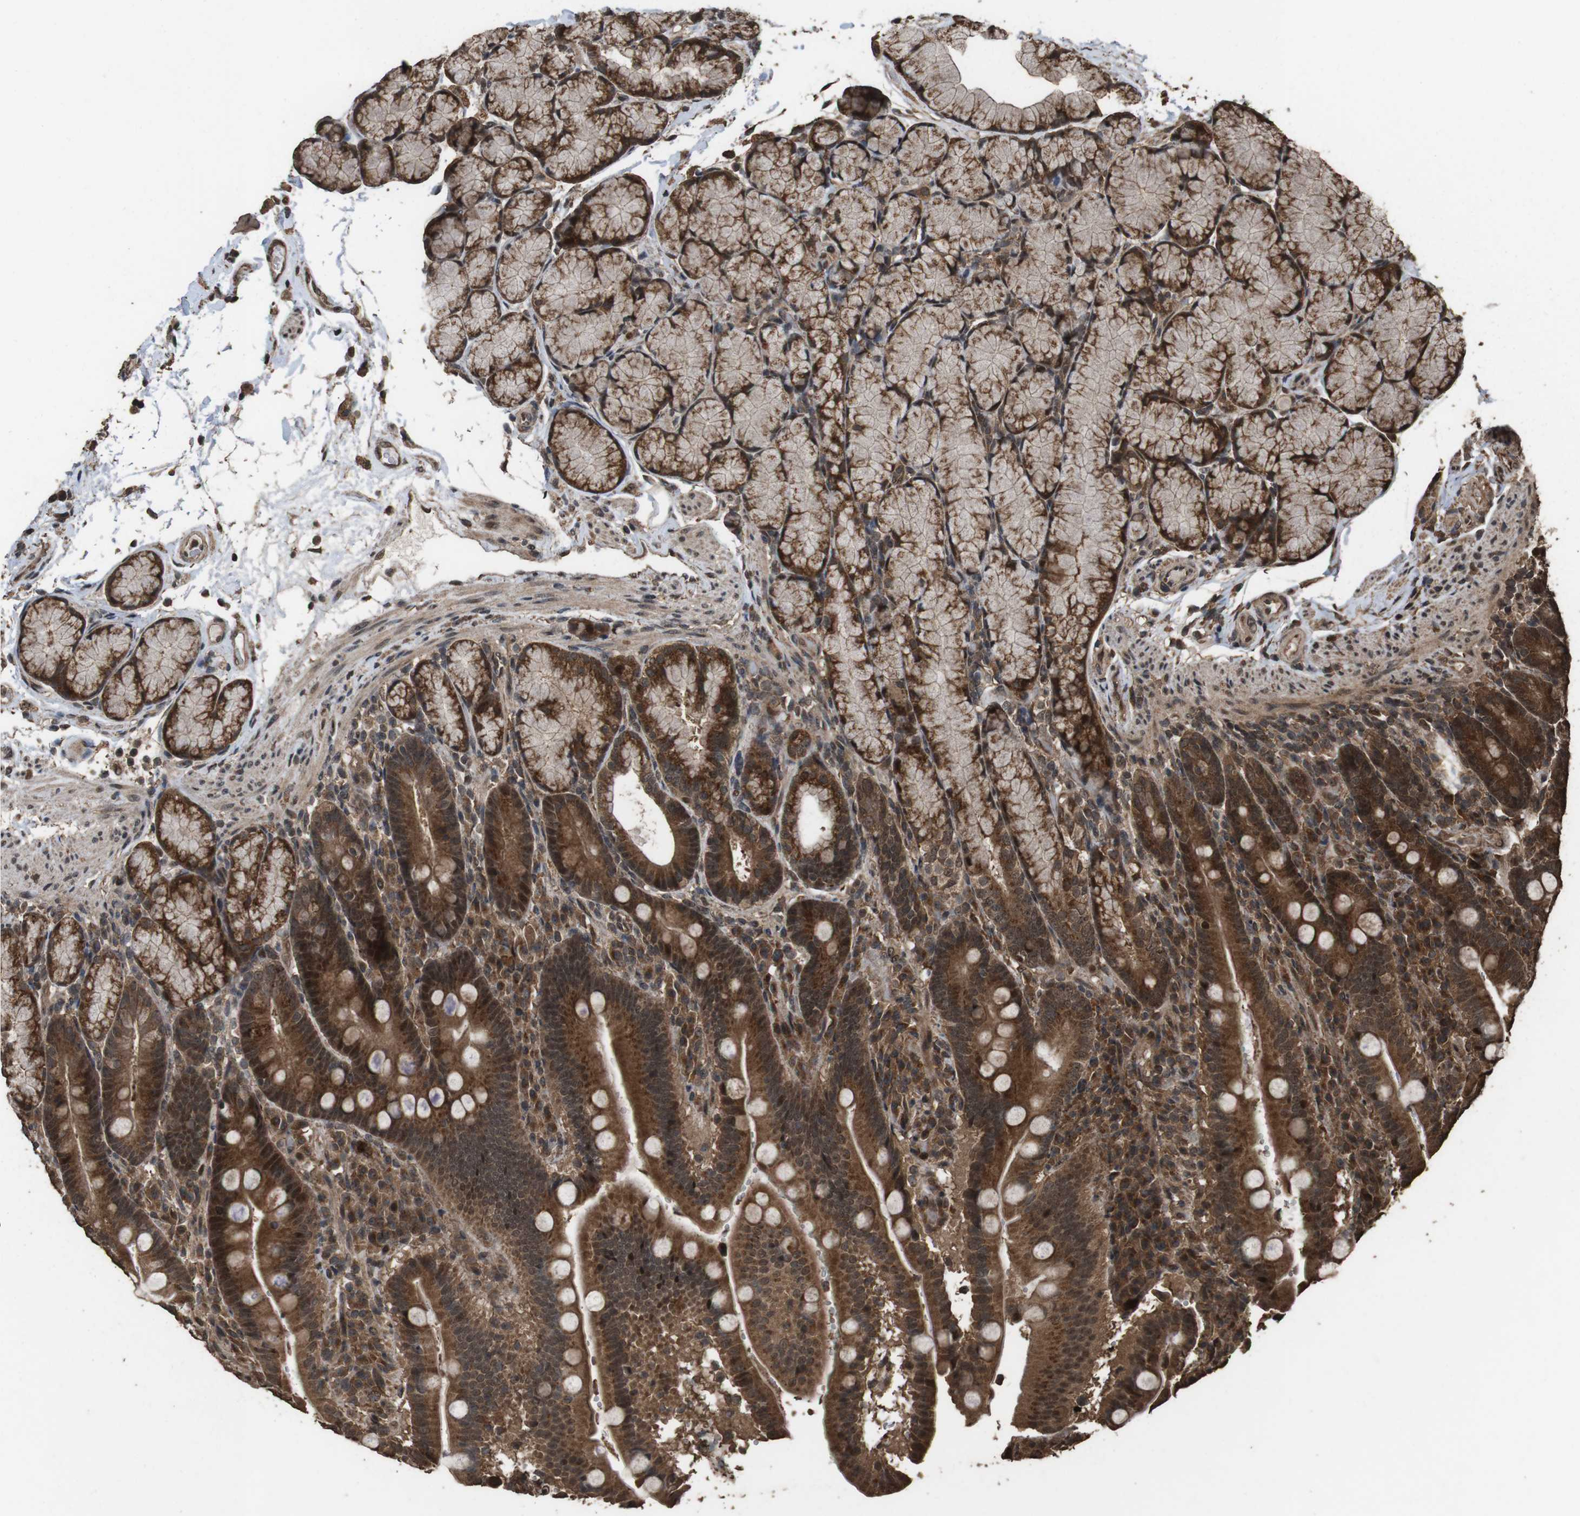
{"staining": {"intensity": "strong", "quantity": ">75%", "location": "cytoplasmic/membranous"}, "tissue": "duodenum", "cell_type": "Glandular cells", "image_type": "normal", "snomed": [{"axis": "morphology", "description": "Normal tissue, NOS"}, {"axis": "topography", "description": "Small intestine, NOS"}], "caption": "The micrograph reveals a brown stain indicating the presence of a protein in the cytoplasmic/membranous of glandular cells in duodenum. (DAB IHC with brightfield microscopy, high magnification).", "gene": "RRAS2", "patient": {"sex": "female", "age": 71}}